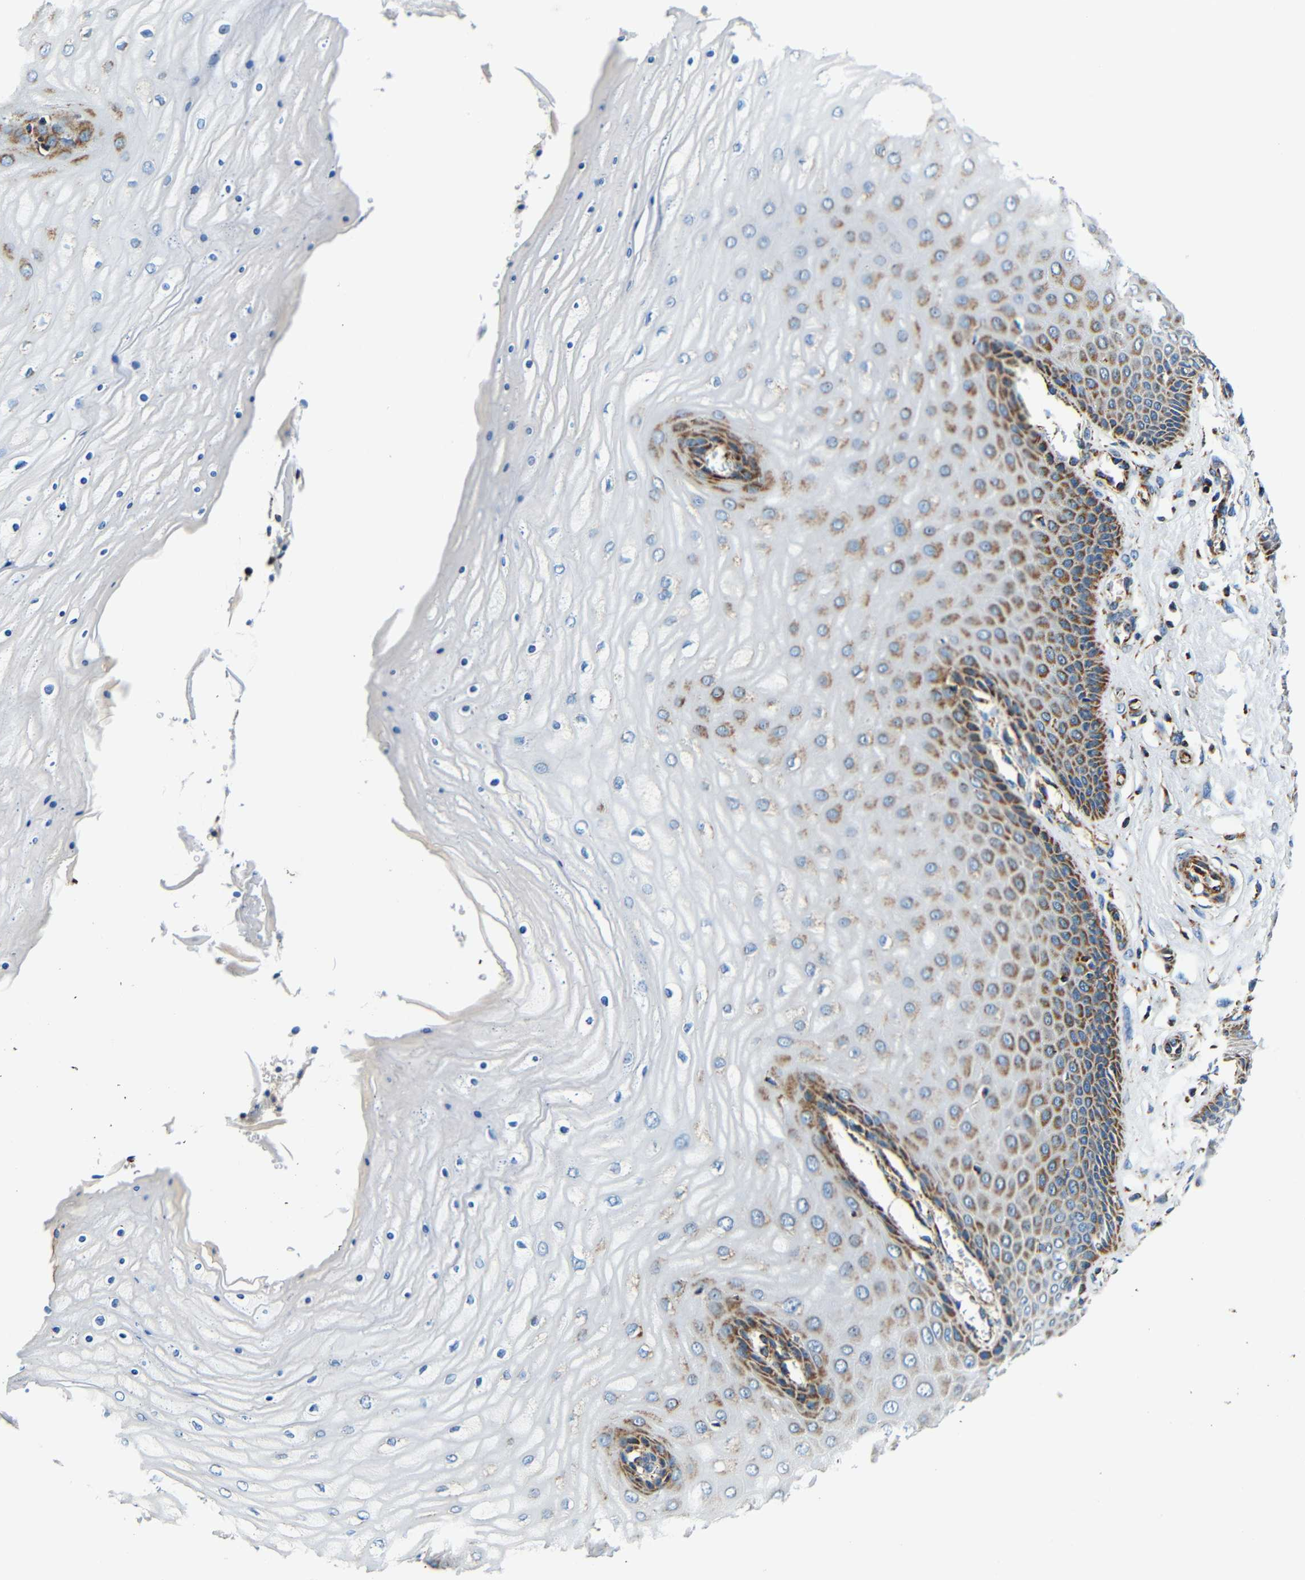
{"staining": {"intensity": "moderate", "quantity": ">75%", "location": "cytoplasmic/membranous"}, "tissue": "cervix", "cell_type": "Glandular cells", "image_type": "normal", "snomed": [{"axis": "morphology", "description": "Normal tissue, NOS"}, {"axis": "topography", "description": "Cervix"}], "caption": "Benign cervix displays moderate cytoplasmic/membranous expression in about >75% of glandular cells, visualized by immunohistochemistry. The staining is performed using DAB (3,3'-diaminobenzidine) brown chromogen to label protein expression. The nuclei are counter-stained blue using hematoxylin.", "gene": "GALNT18", "patient": {"sex": "female", "age": 55}}